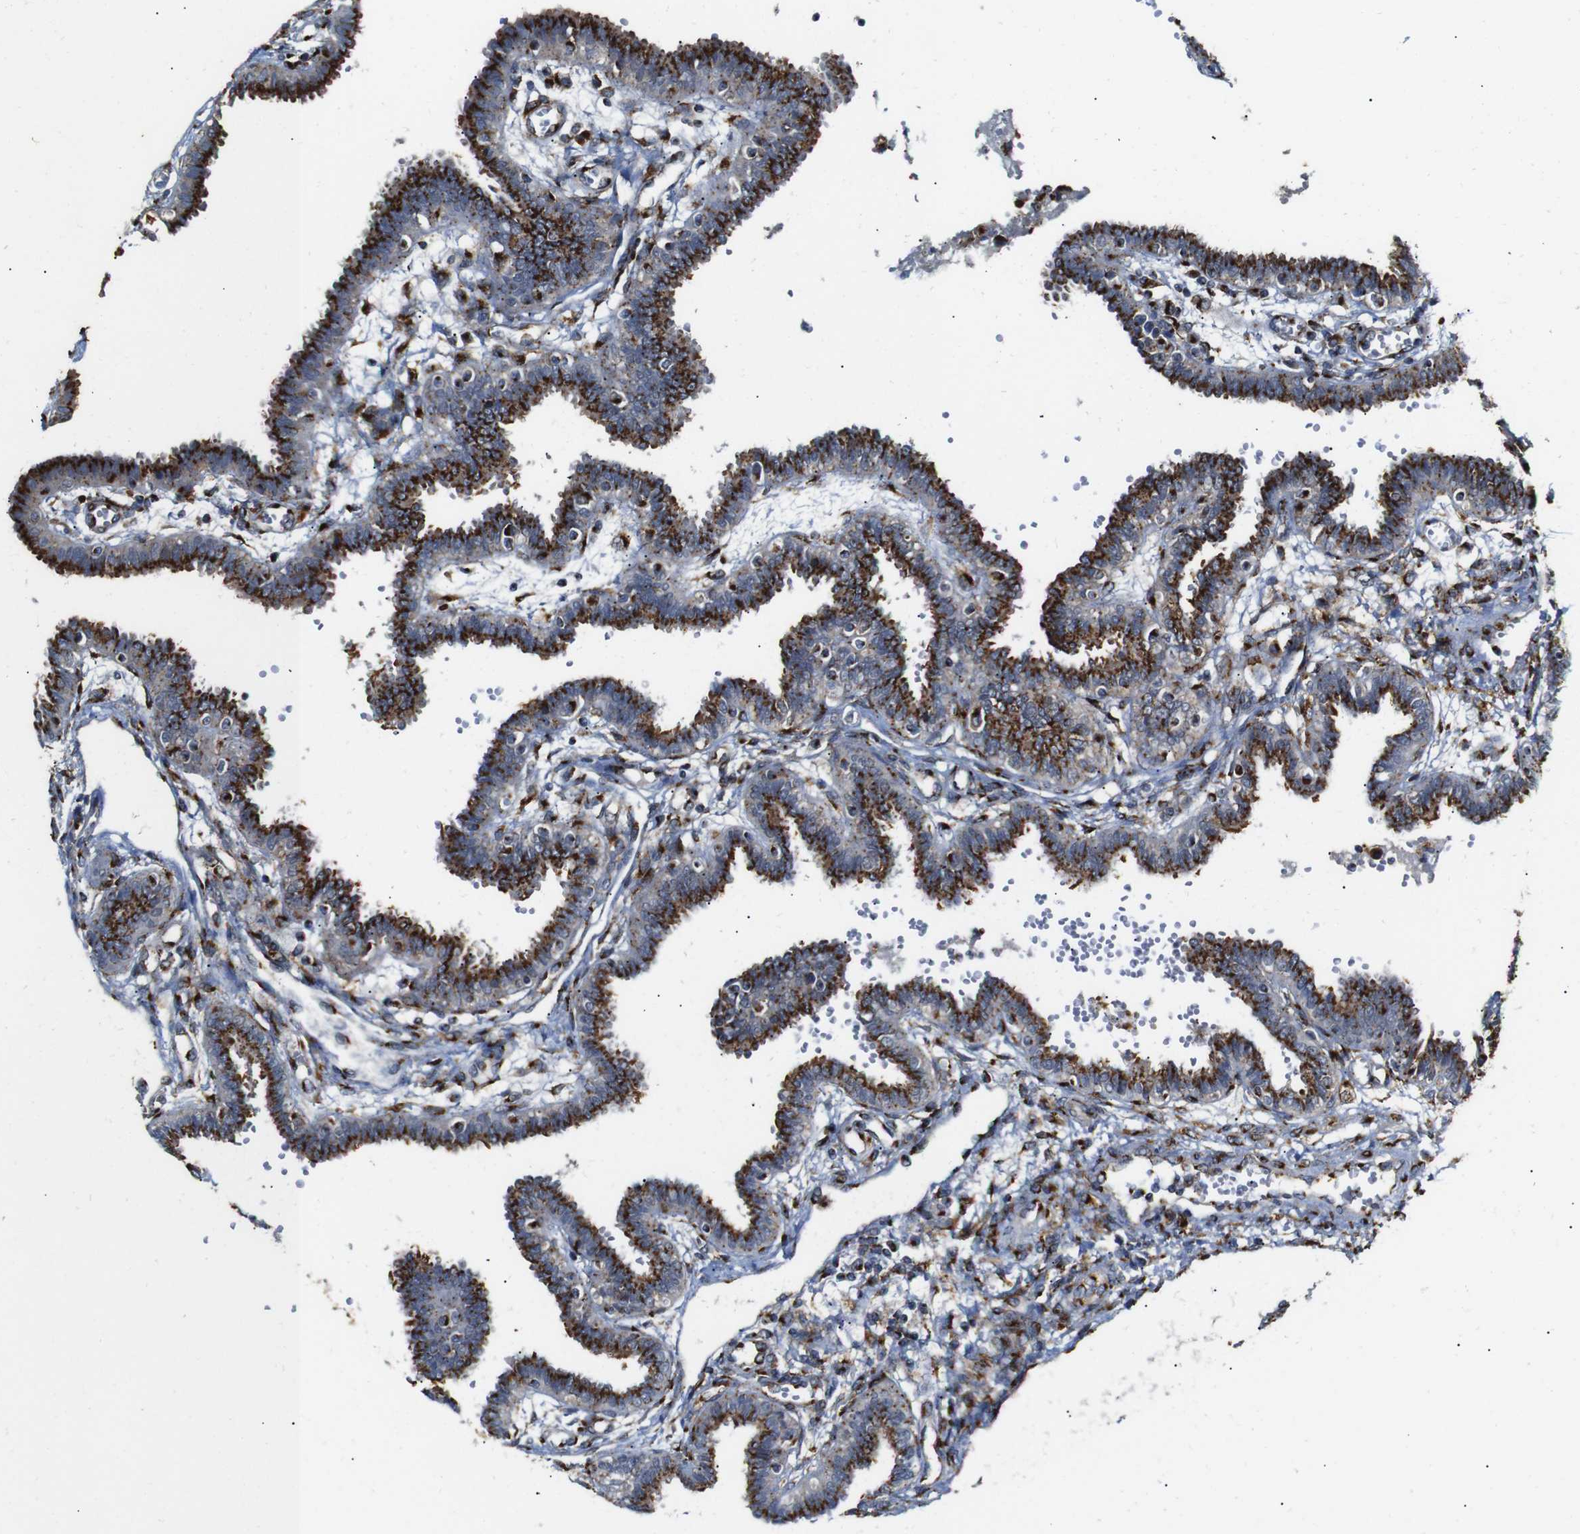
{"staining": {"intensity": "strong", "quantity": ">75%", "location": "cytoplasmic/membranous"}, "tissue": "fallopian tube", "cell_type": "Glandular cells", "image_type": "normal", "snomed": [{"axis": "morphology", "description": "Normal tissue, NOS"}, {"axis": "topography", "description": "Fallopian tube"}], "caption": "Protein expression by IHC displays strong cytoplasmic/membranous expression in approximately >75% of glandular cells in unremarkable fallopian tube.", "gene": "TGOLN2", "patient": {"sex": "female", "age": 32}}